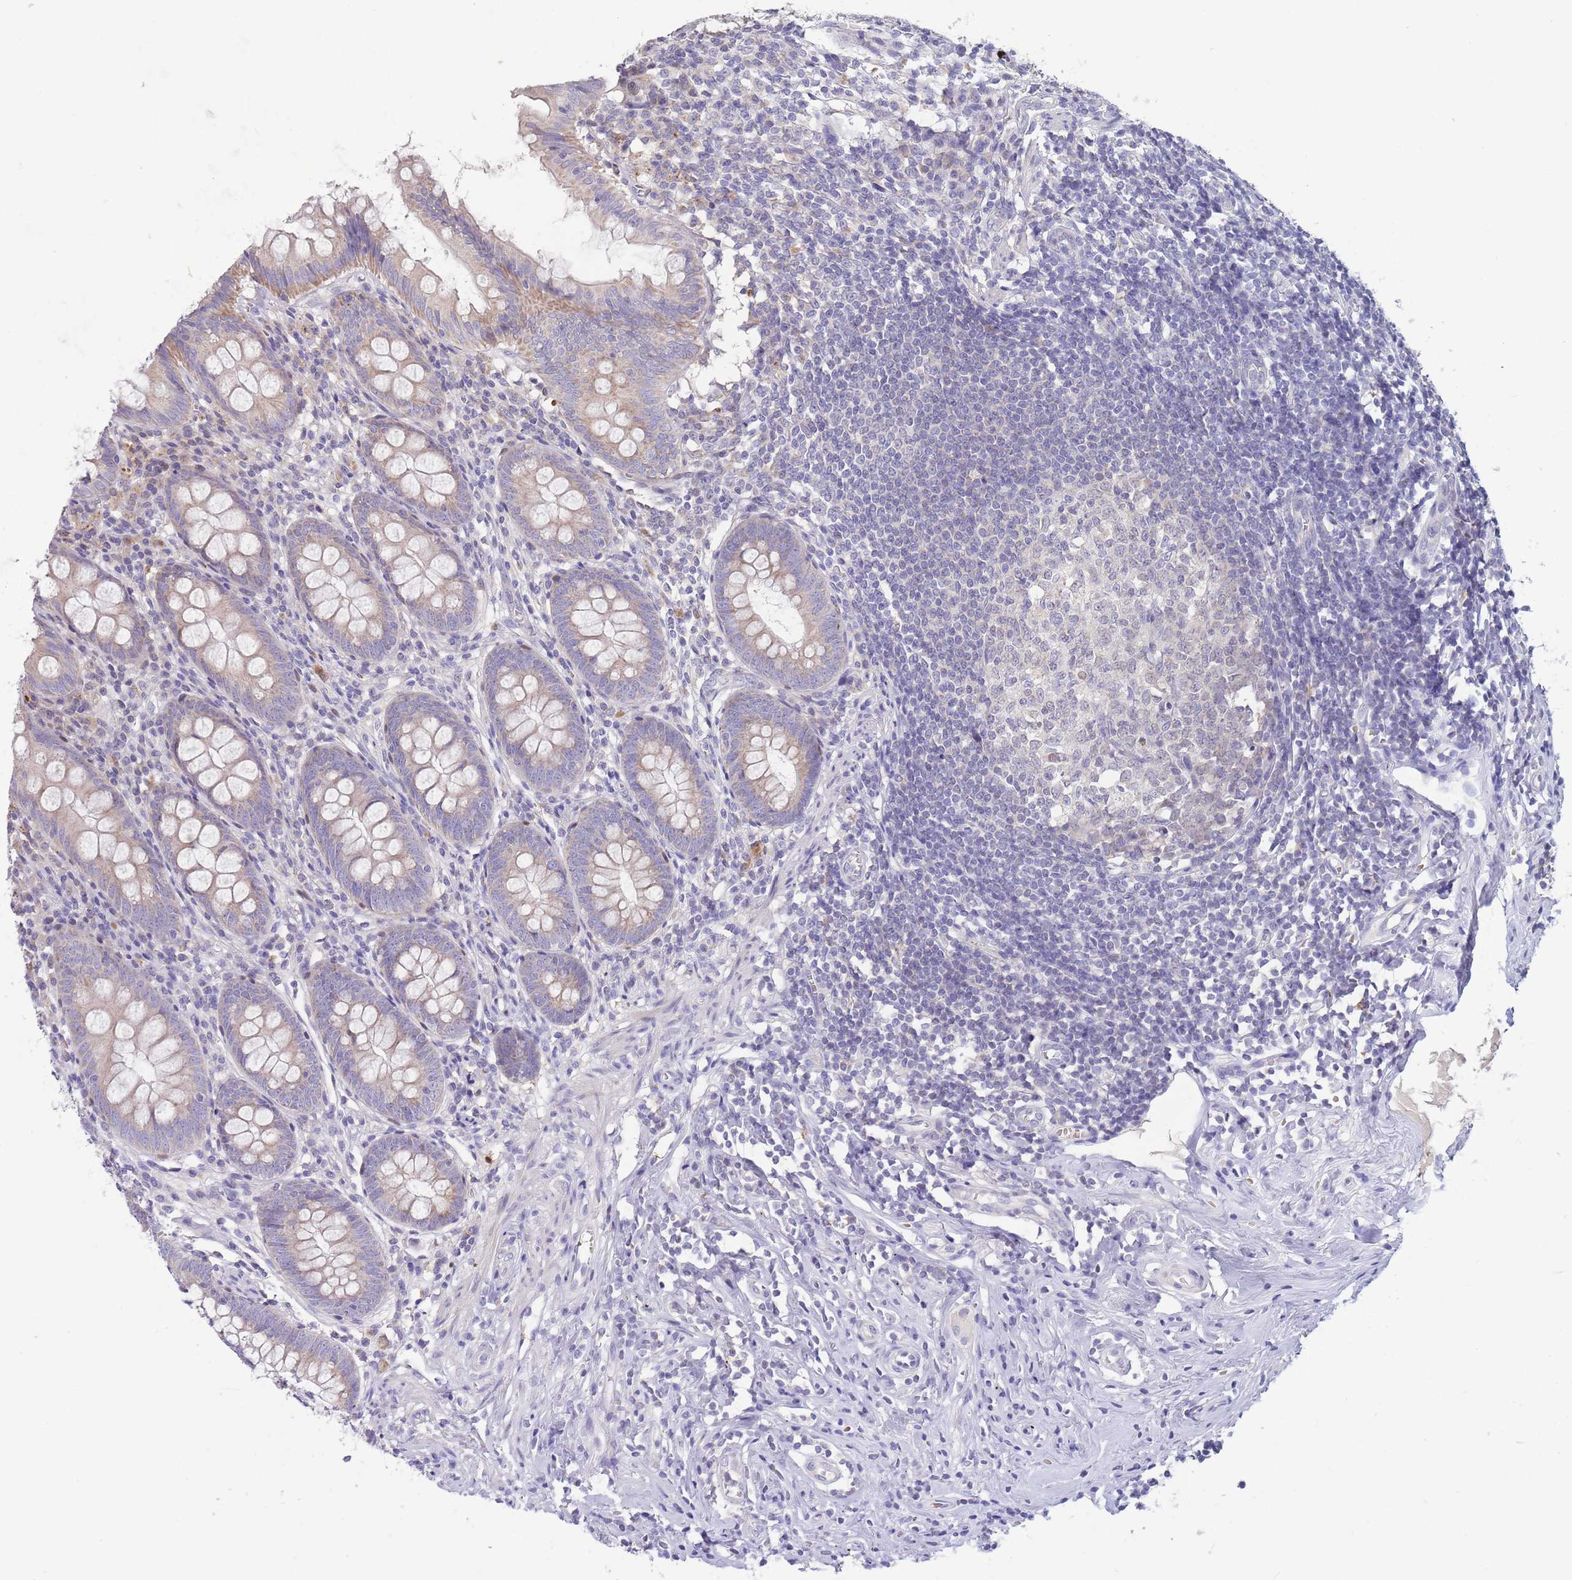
{"staining": {"intensity": "weak", "quantity": ">75%", "location": "cytoplasmic/membranous"}, "tissue": "appendix", "cell_type": "Glandular cells", "image_type": "normal", "snomed": [{"axis": "morphology", "description": "Normal tissue, NOS"}, {"axis": "topography", "description": "Appendix"}], "caption": "A brown stain labels weak cytoplasmic/membranous expression of a protein in glandular cells of normal human appendix.", "gene": "DDHD1", "patient": {"sex": "female", "age": 51}}